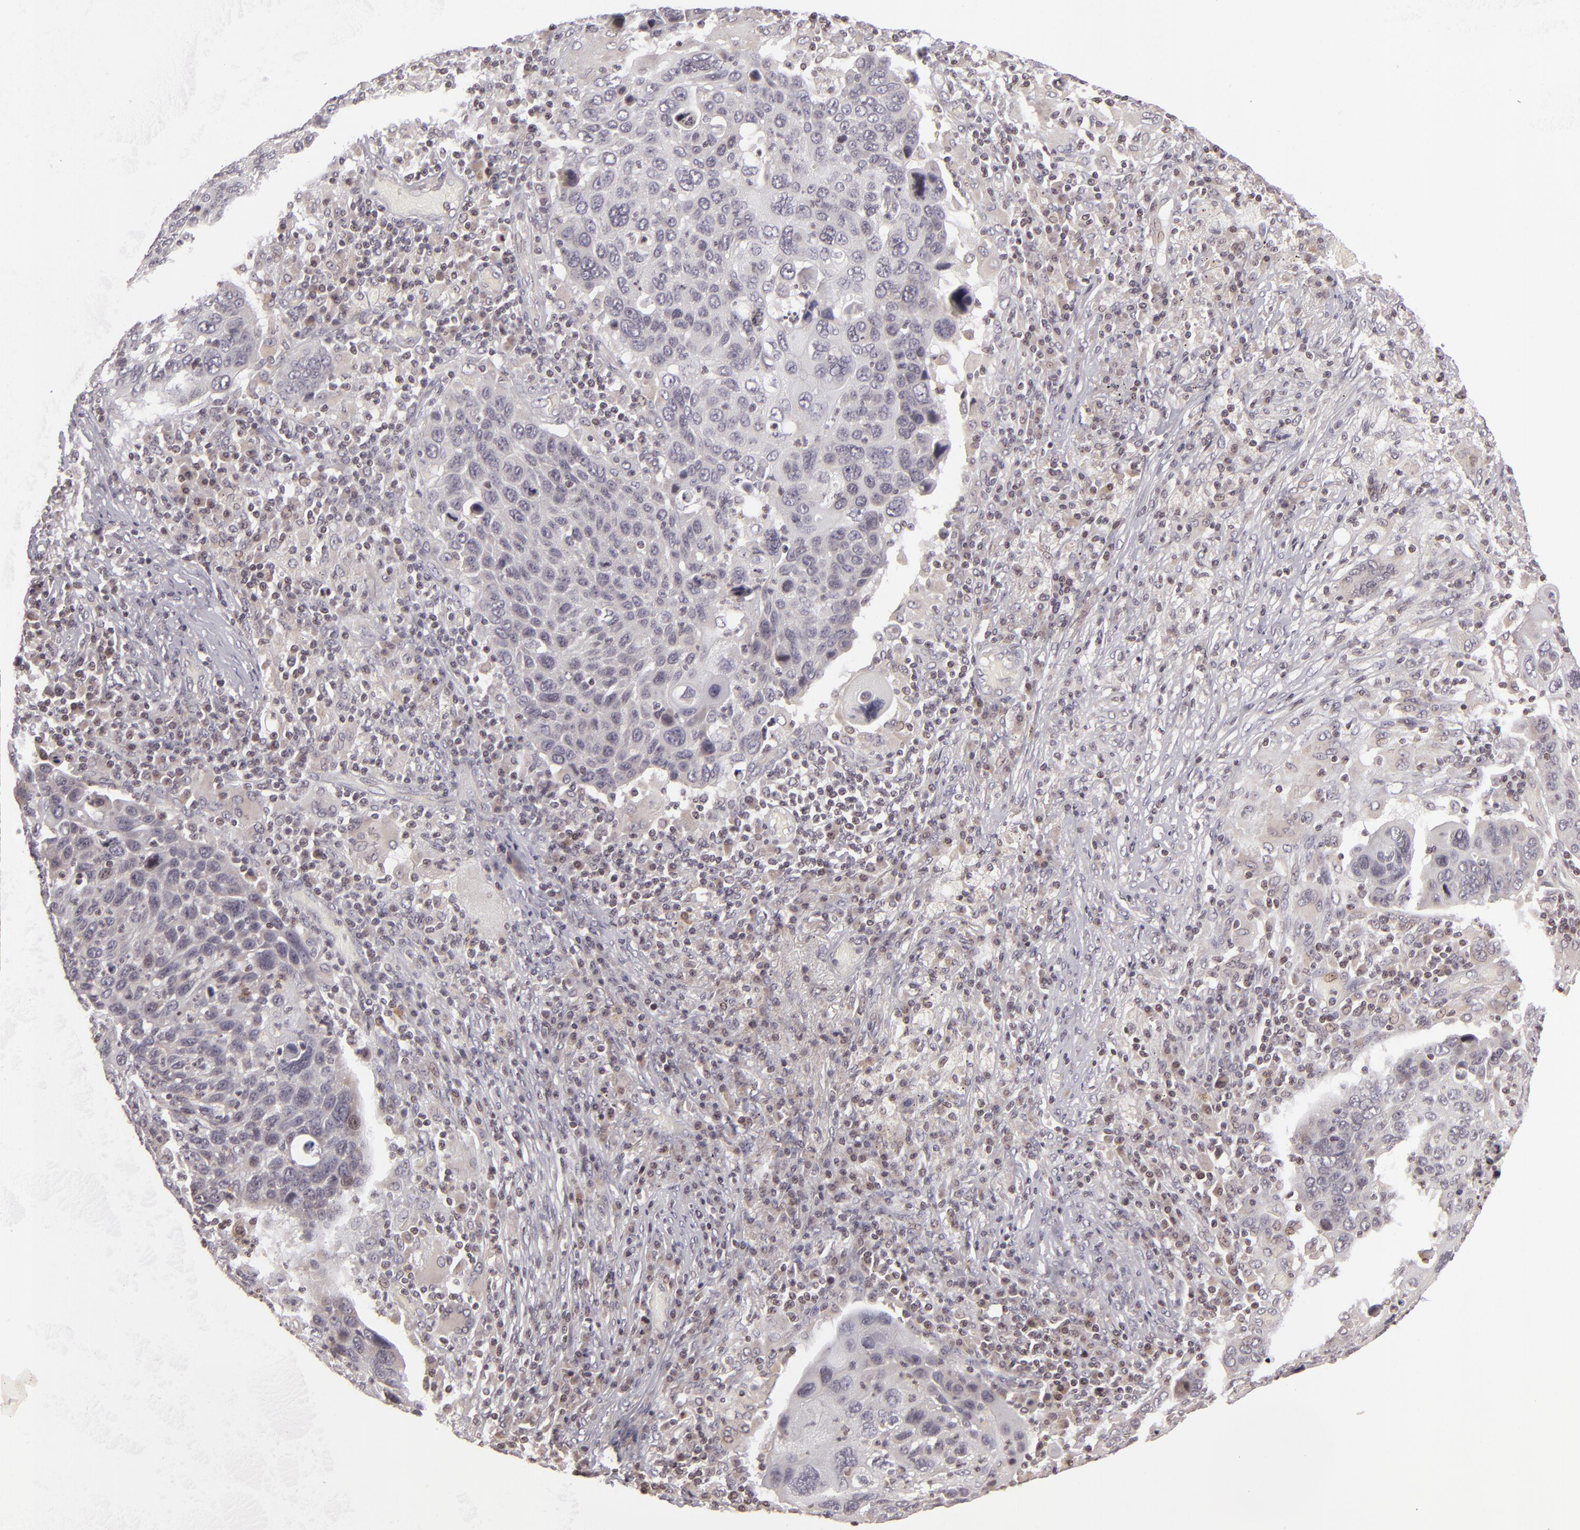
{"staining": {"intensity": "negative", "quantity": "none", "location": "none"}, "tissue": "lung cancer", "cell_type": "Tumor cells", "image_type": "cancer", "snomed": [{"axis": "morphology", "description": "Squamous cell carcinoma, NOS"}, {"axis": "topography", "description": "Lung"}], "caption": "DAB (3,3'-diaminobenzidine) immunohistochemical staining of lung cancer shows no significant expression in tumor cells.", "gene": "AKAP6", "patient": {"sex": "male", "age": 68}}